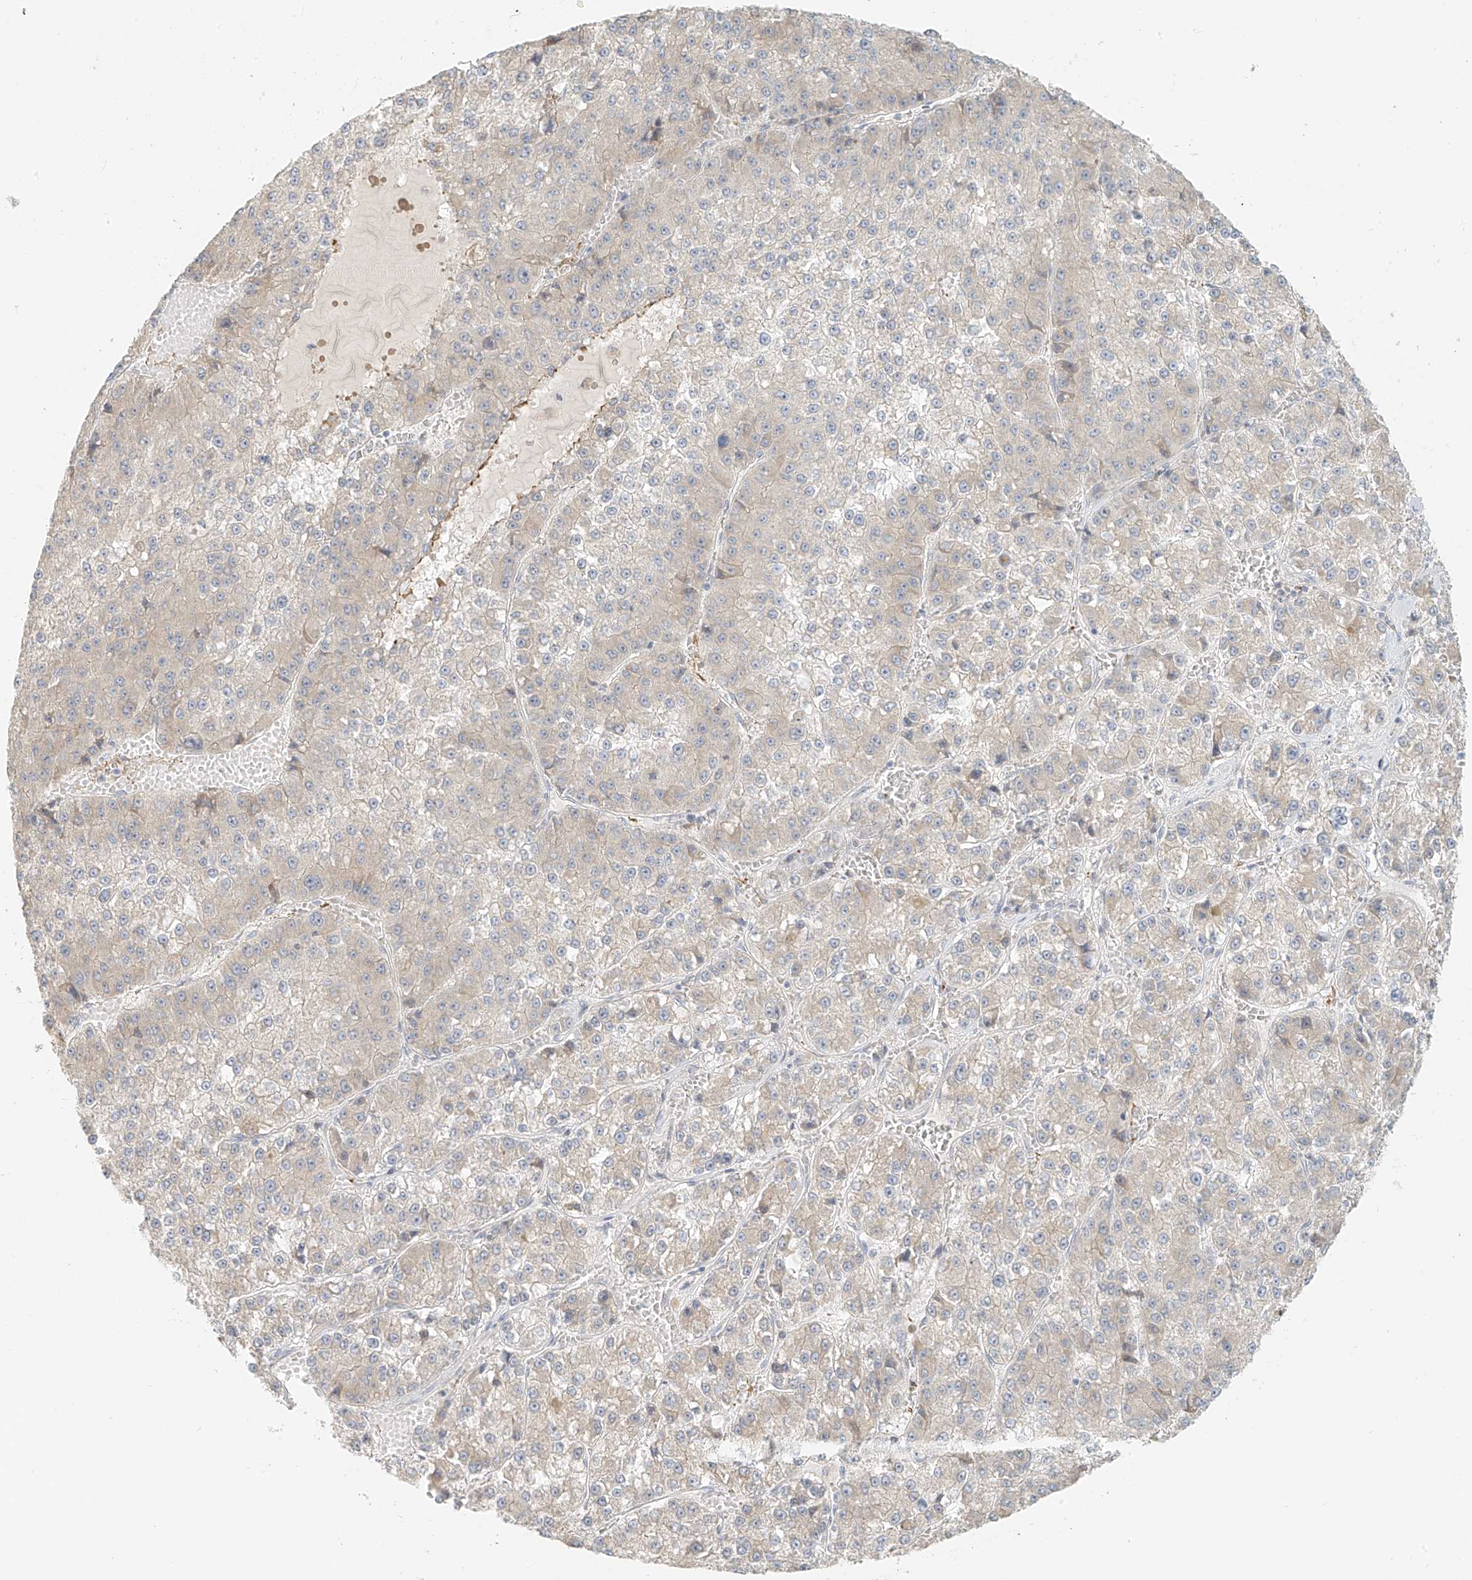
{"staining": {"intensity": "weak", "quantity": "<25%", "location": "cytoplasmic/membranous"}, "tissue": "liver cancer", "cell_type": "Tumor cells", "image_type": "cancer", "snomed": [{"axis": "morphology", "description": "Carcinoma, Hepatocellular, NOS"}, {"axis": "topography", "description": "Liver"}], "caption": "Tumor cells are negative for protein expression in human liver hepatocellular carcinoma.", "gene": "UST", "patient": {"sex": "female", "age": 73}}